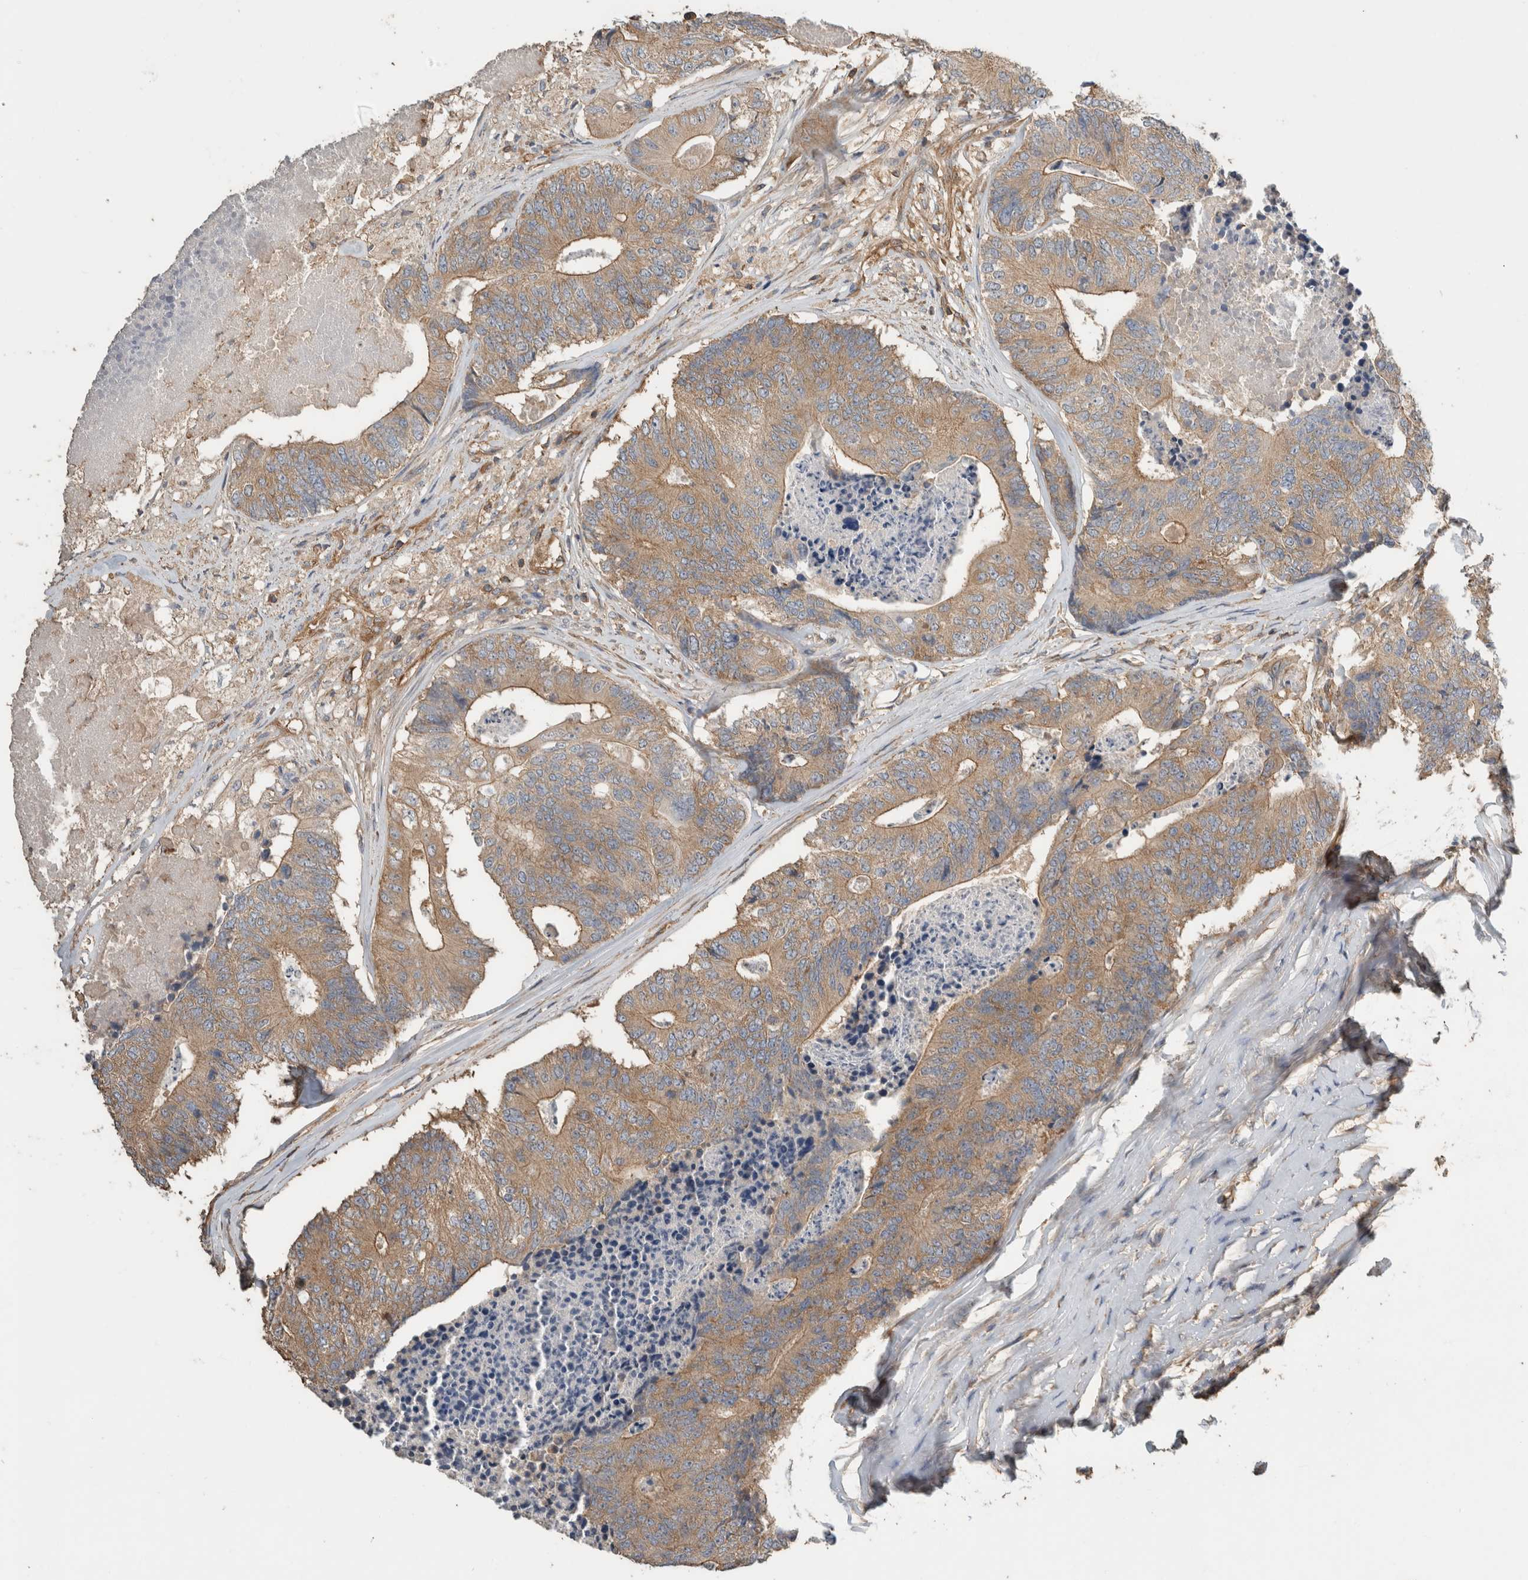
{"staining": {"intensity": "moderate", "quantity": ">75%", "location": "cytoplasmic/membranous"}, "tissue": "colorectal cancer", "cell_type": "Tumor cells", "image_type": "cancer", "snomed": [{"axis": "morphology", "description": "Adenocarcinoma, NOS"}, {"axis": "topography", "description": "Colon"}], "caption": "IHC image of neoplastic tissue: human colorectal cancer (adenocarcinoma) stained using IHC demonstrates medium levels of moderate protein expression localized specifically in the cytoplasmic/membranous of tumor cells, appearing as a cytoplasmic/membranous brown color.", "gene": "EIF4G3", "patient": {"sex": "female", "age": 67}}